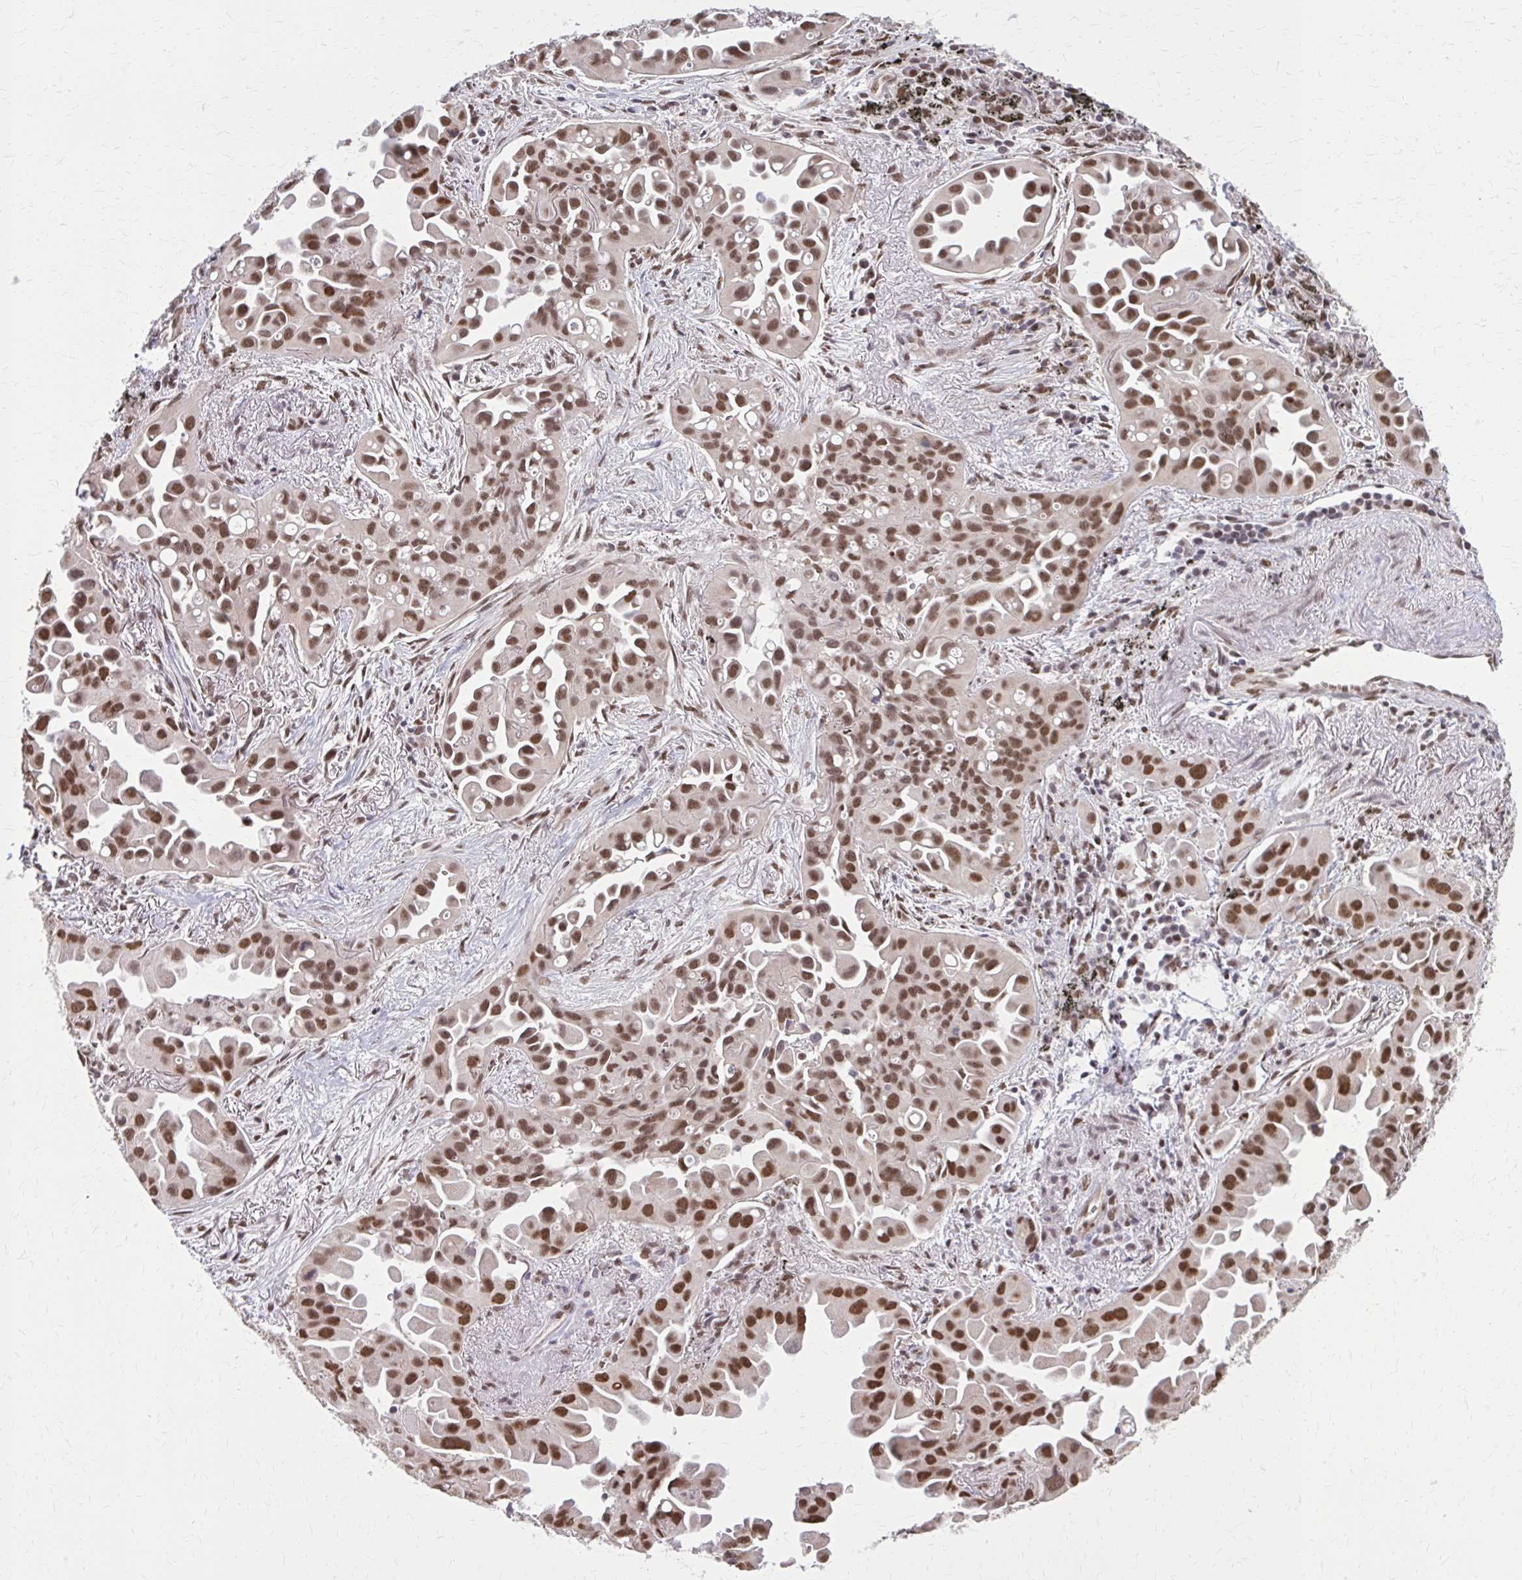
{"staining": {"intensity": "moderate", "quantity": ">75%", "location": "nuclear"}, "tissue": "lung cancer", "cell_type": "Tumor cells", "image_type": "cancer", "snomed": [{"axis": "morphology", "description": "Adenocarcinoma, NOS"}, {"axis": "topography", "description": "Lung"}], "caption": "The photomicrograph shows staining of lung cancer, revealing moderate nuclear protein expression (brown color) within tumor cells.", "gene": "TTF1", "patient": {"sex": "male", "age": 68}}